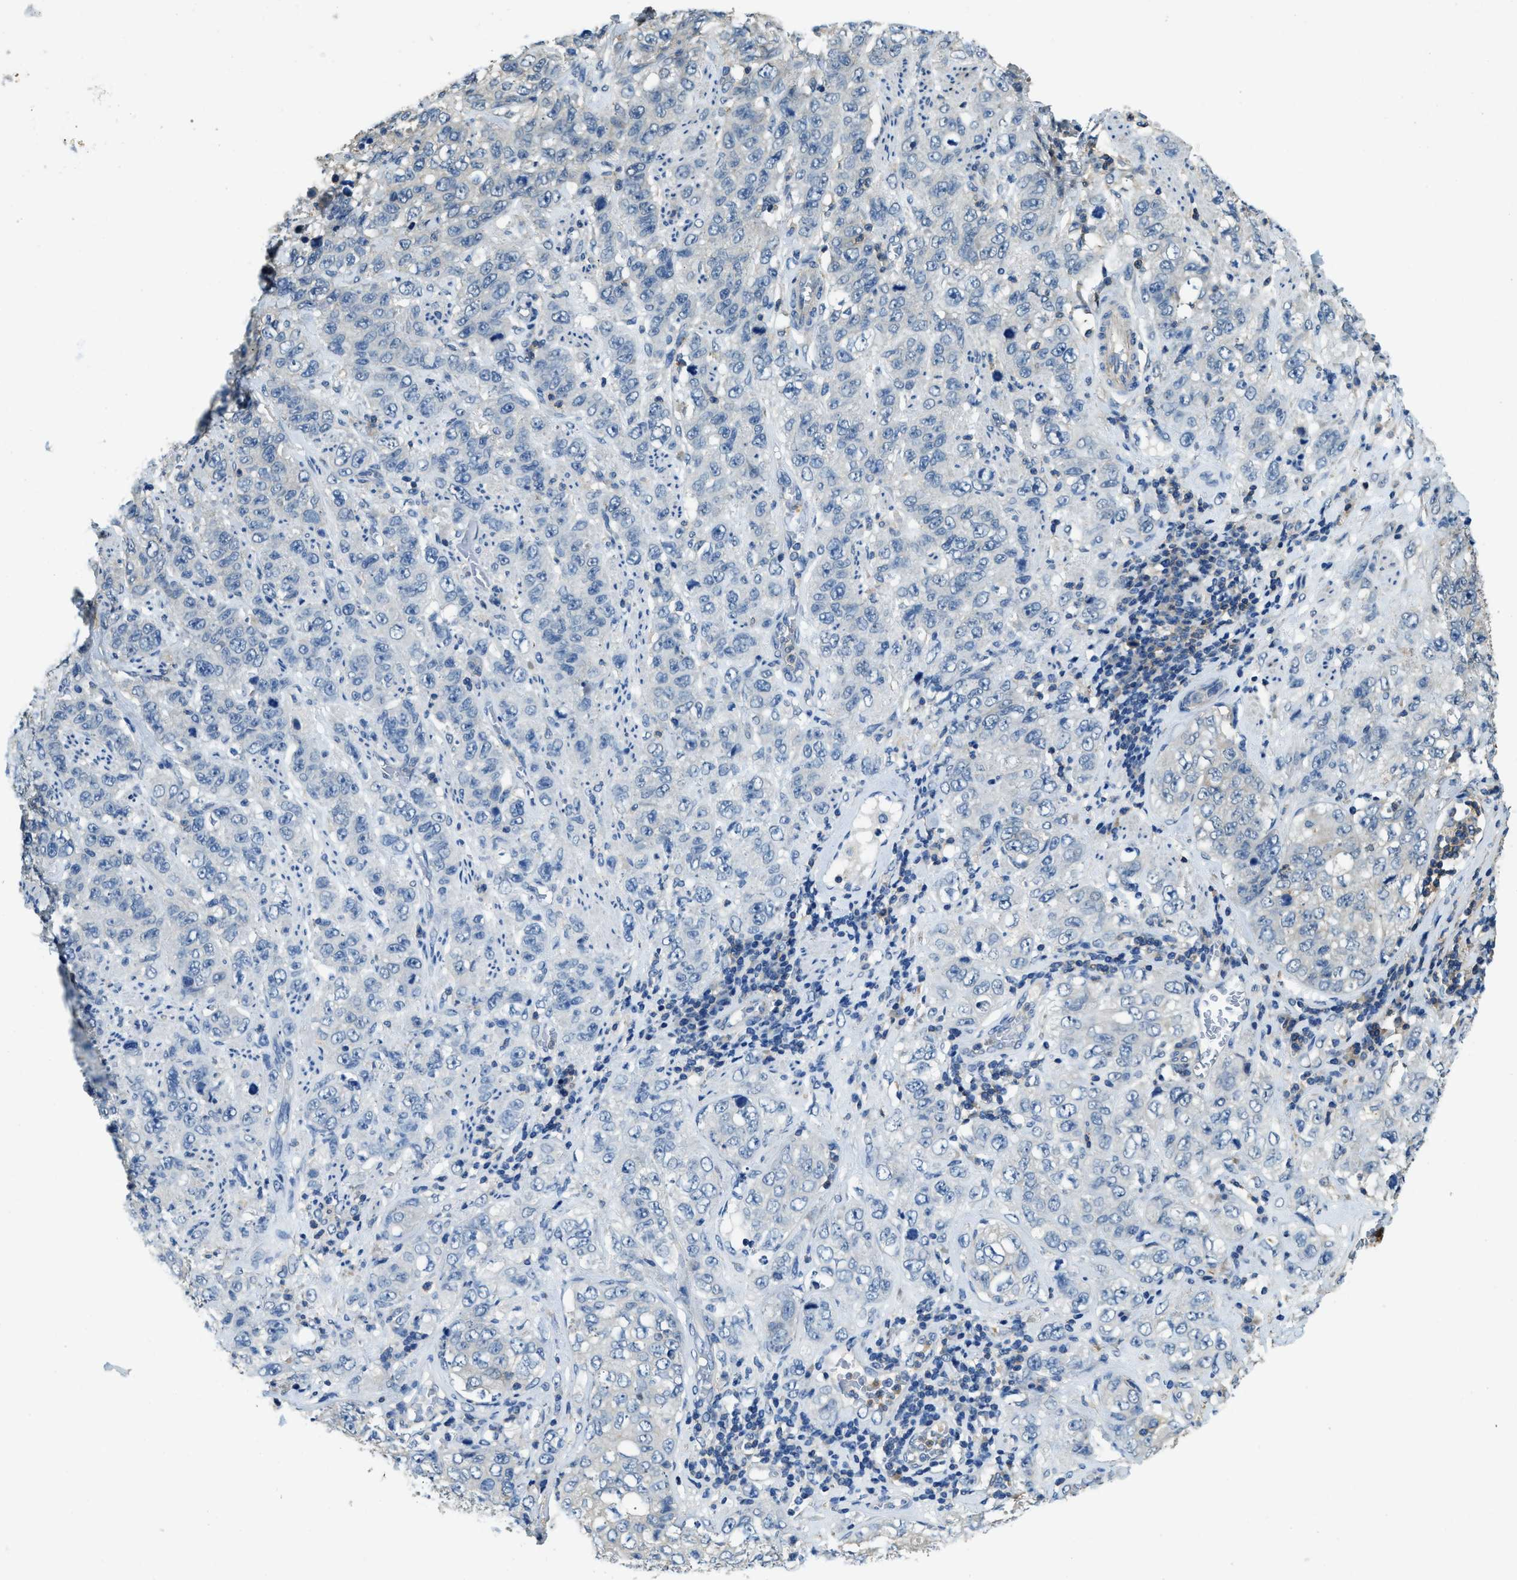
{"staining": {"intensity": "negative", "quantity": "none", "location": "none"}, "tissue": "stomach cancer", "cell_type": "Tumor cells", "image_type": "cancer", "snomed": [{"axis": "morphology", "description": "Adenocarcinoma, NOS"}, {"axis": "topography", "description": "Stomach"}], "caption": "High magnification brightfield microscopy of stomach adenocarcinoma stained with DAB (brown) and counterstained with hematoxylin (blue): tumor cells show no significant expression.", "gene": "ATP8B1", "patient": {"sex": "male", "age": 48}}